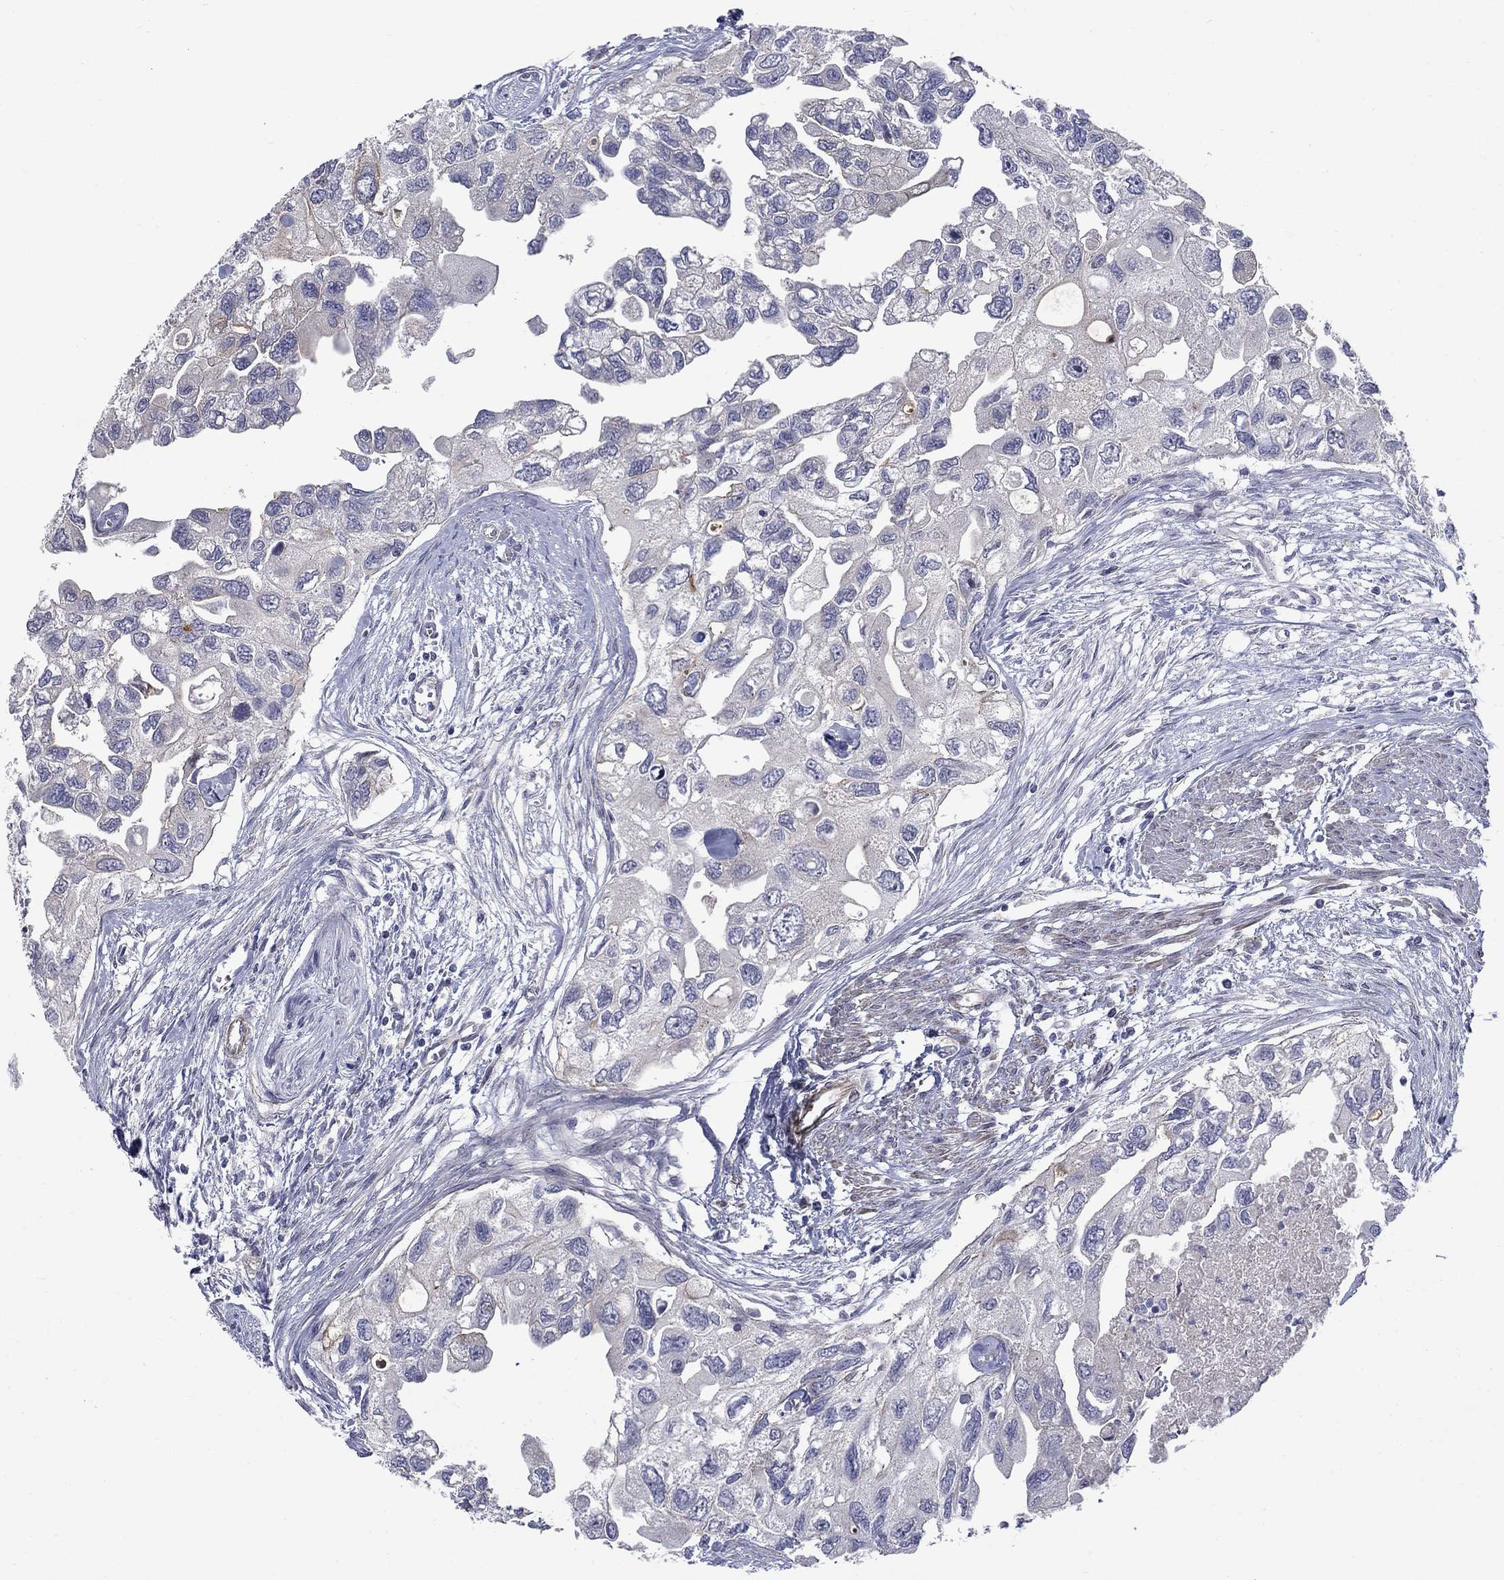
{"staining": {"intensity": "negative", "quantity": "none", "location": "none"}, "tissue": "urothelial cancer", "cell_type": "Tumor cells", "image_type": "cancer", "snomed": [{"axis": "morphology", "description": "Urothelial carcinoma, High grade"}, {"axis": "topography", "description": "Urinary bladder"}], "caption": "Immunohistochemical staining of urothelial cancer exhibits no significant positivity in tumor cells. (Brightfield microscopy of DAB (3,3'-diaminobenzidine) immunohistochemistry at high magnification).", "gene": "SLC1A1", "patient": {"sex": "male", "age": 59}}